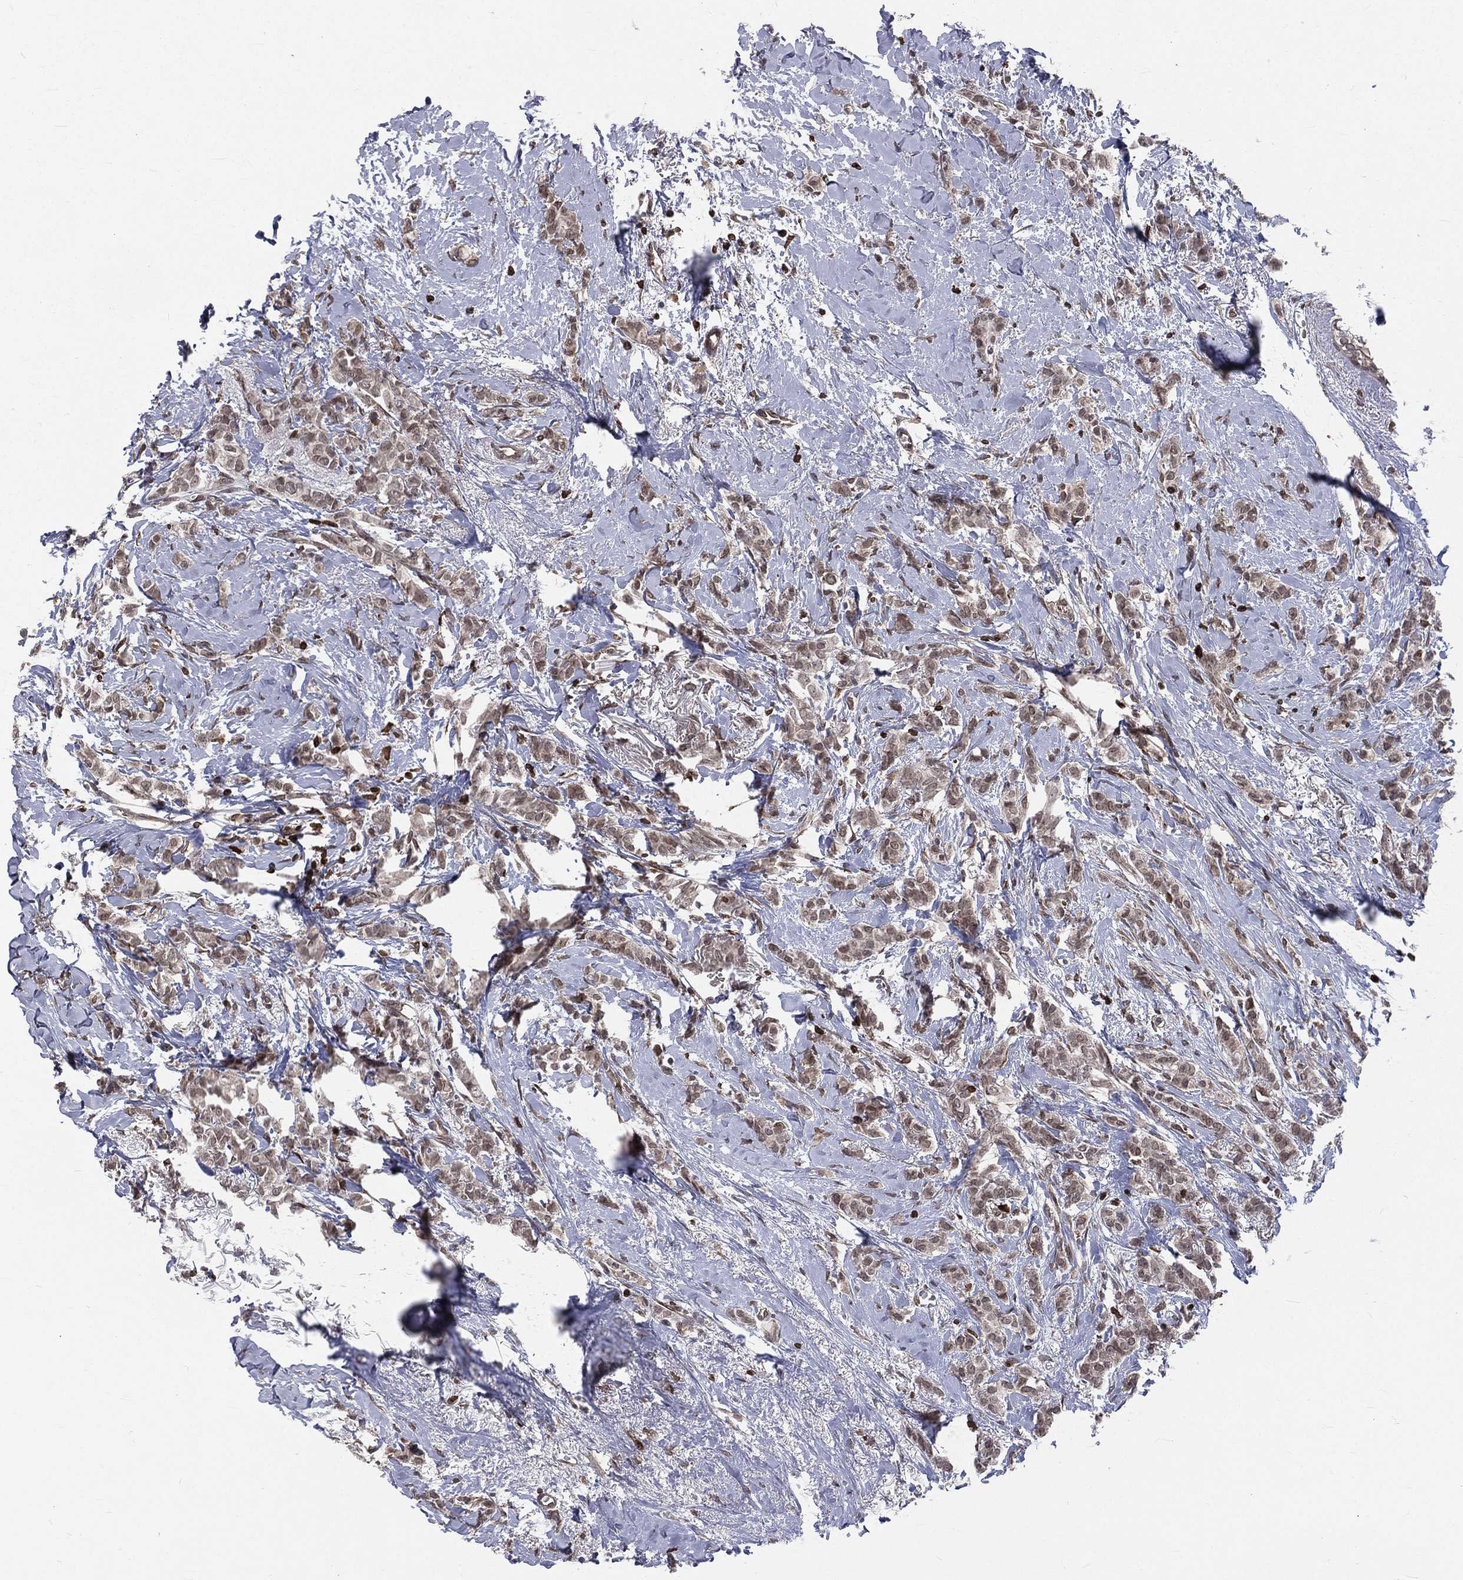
{"staining": {"intensity": "negative", "quantity": "none", "location": "none"}, "tissue": "breast cancer", "cell_type": "Tumor cells", "image_type": "cancer", "snomed": [{"axis": "morphology", "description": "Duct carcinoma"}, {"axis": "topography", "description": "Breast"}], "caption": "This image is of breast invasive ductal carcinoma stained with immunohistochemistry to label a protein in brown with the nuclei are counter-stained blue. There is no positivity in tumor cells. (DAB (3,3'-diaminobenzidine) immunohistochemistry visualized using brightfield microscopy, high magnification).", "gene": "LBR", "patient": {"sex": "female", "age": 85}}